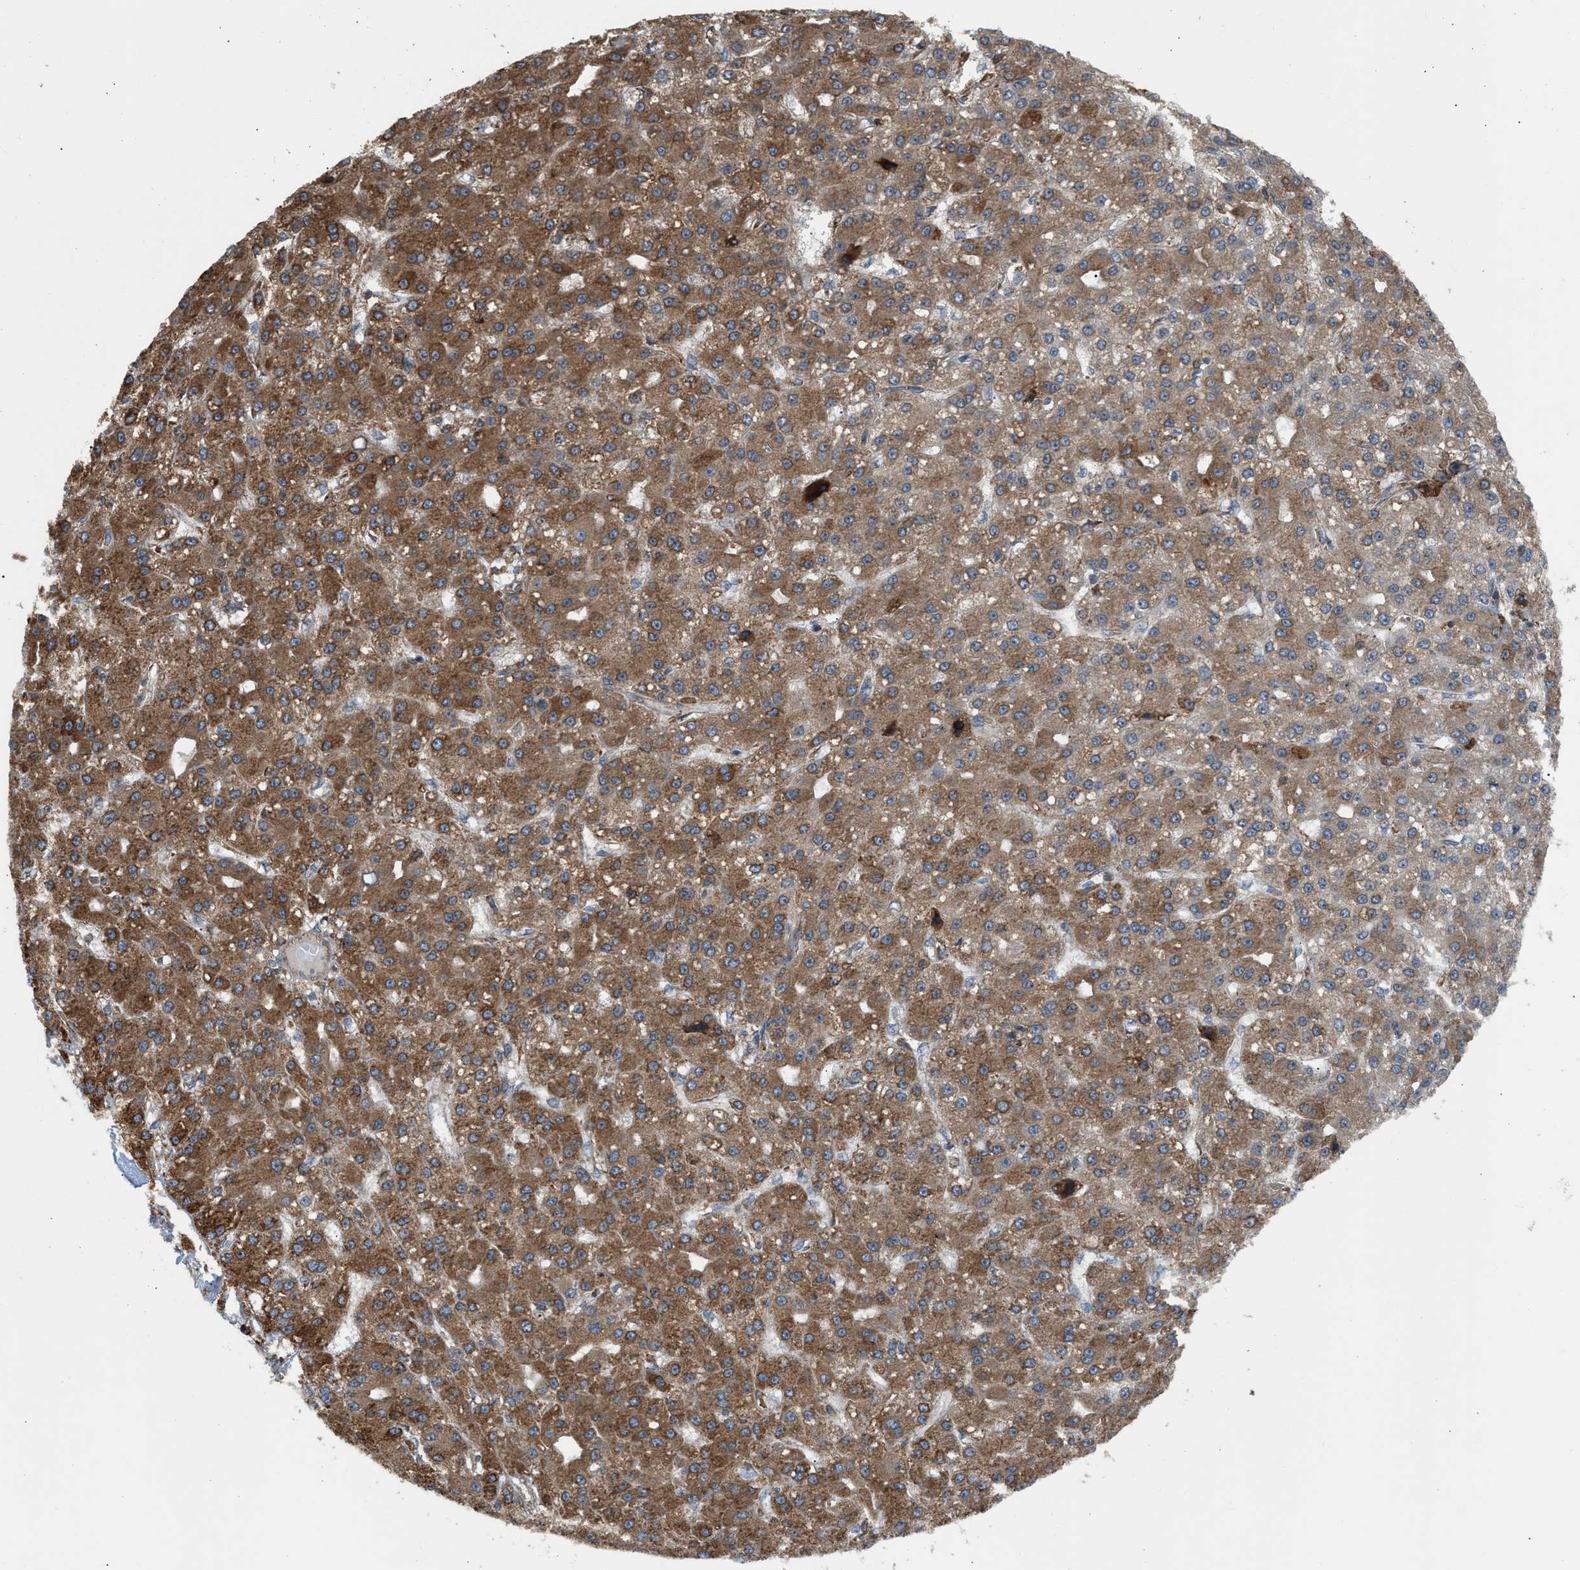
{"staining": {"intensity": "moderate", "quantity": ">75%", "location": "cytoplasmic/membranous"}, "tissue": "liver cancer", "cell_type": "Tumor cells", "image_type": "cancer", "snomed": [{"axis": "morphology", "description": "Carcinoma, Hepatocellular, NOS"}, {"axis": "topography", "description": "Liver"}], "caption": "Immunohistochemistry of human liver cancer exhibits medium levels of moderate cytoplasmic/membranous staining in about >75% of tumor cells.", "gene": "BAIAP2L1", "patient": {"sex": "male", "age": 67}}